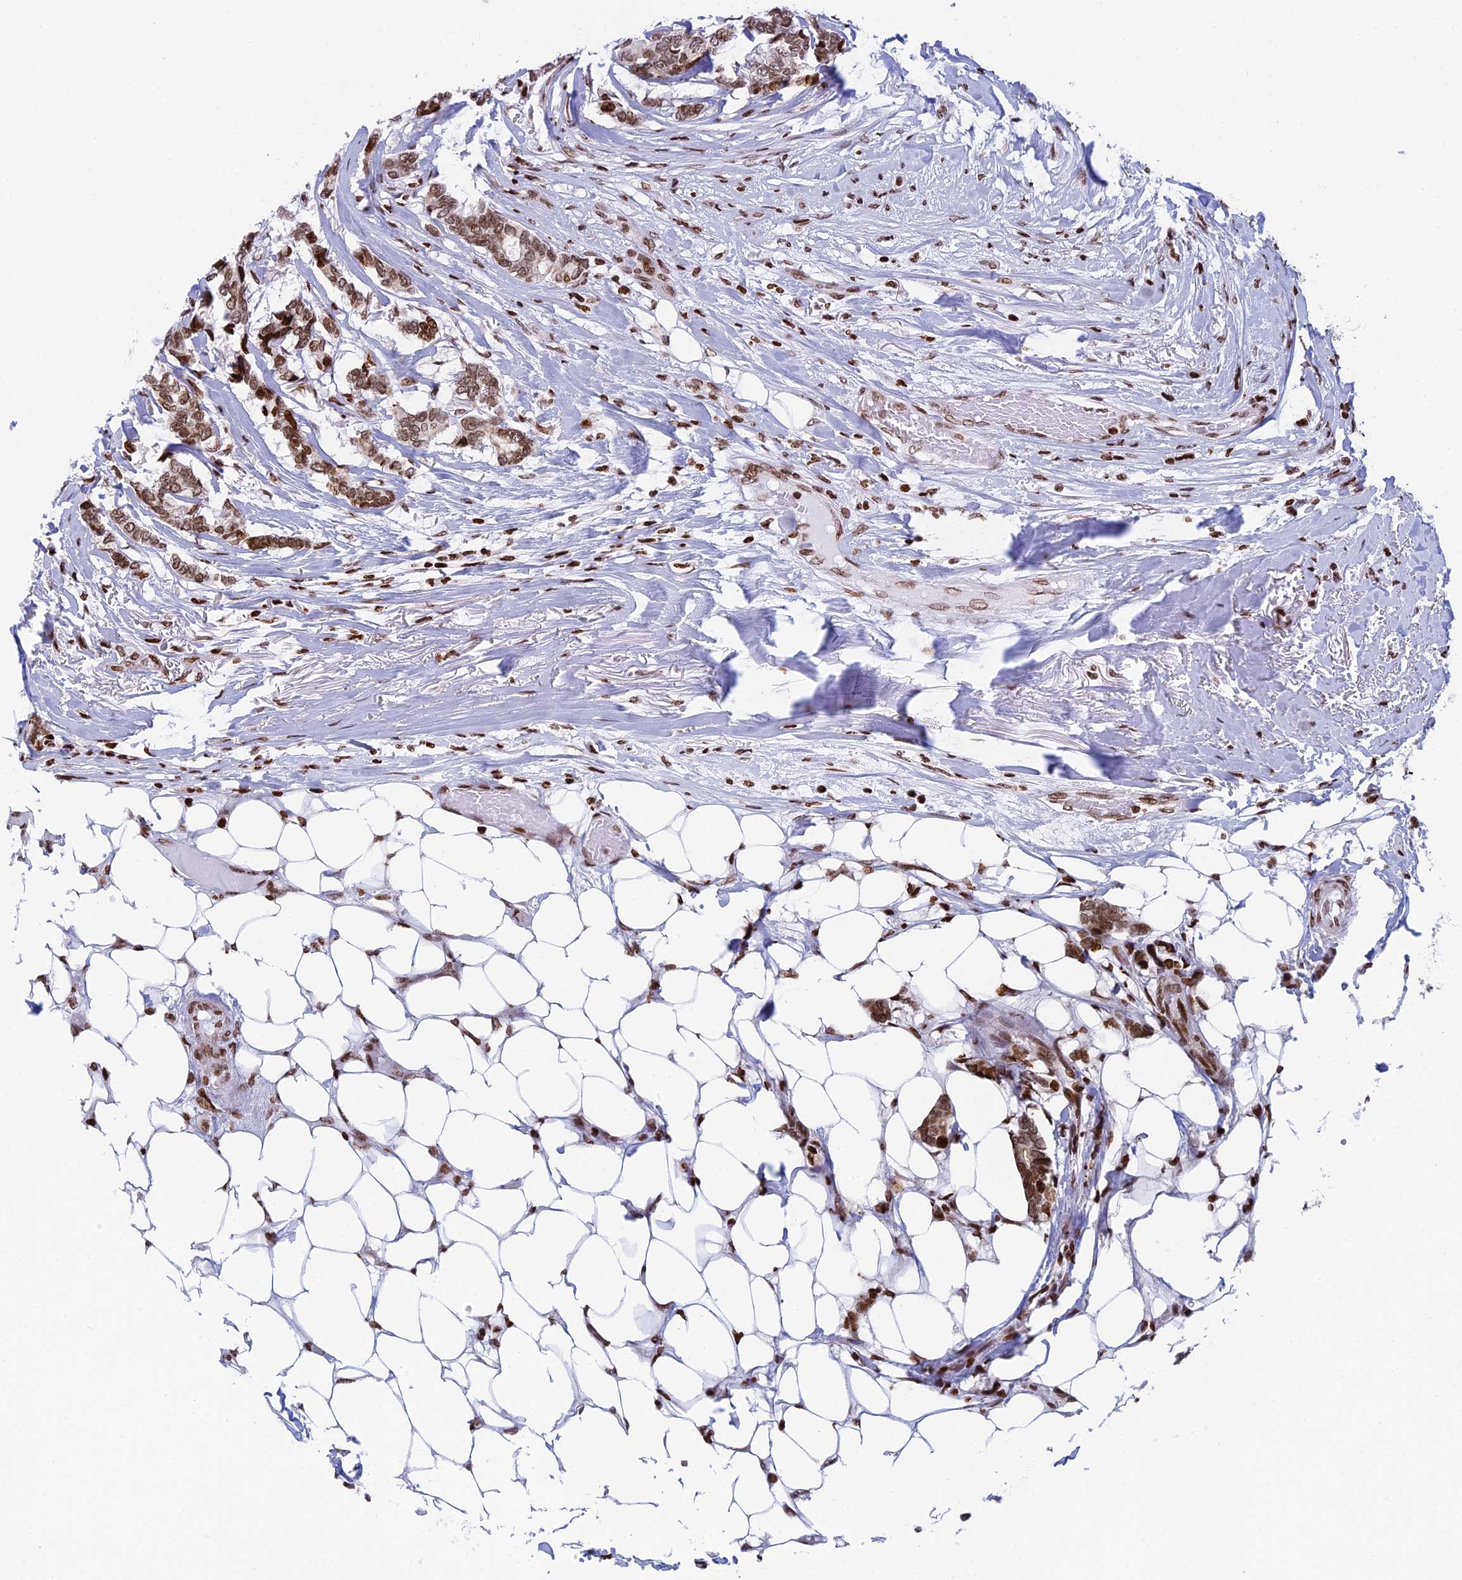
{"staining": {"intensity": "moderate", "quantity": ">75%", "location": "nuclear"}, "tissue": "breast cancer", "cell_type": "Tumor cells", "image_type": "cancer", "snomed": [{"axis": "morphology", "description": "Duct carcinoma"}, {"axis": "topography", "description": "Breast"}], "caption": "IHC (DAB (3,3'-diaminobenzidine)) staining of breast cancer demonstrates moderate nuclear protein positivity in approximately >75% of tumor cells.", "gene": "RPAP1", "patient": {"sex": "female", "age": 87}}